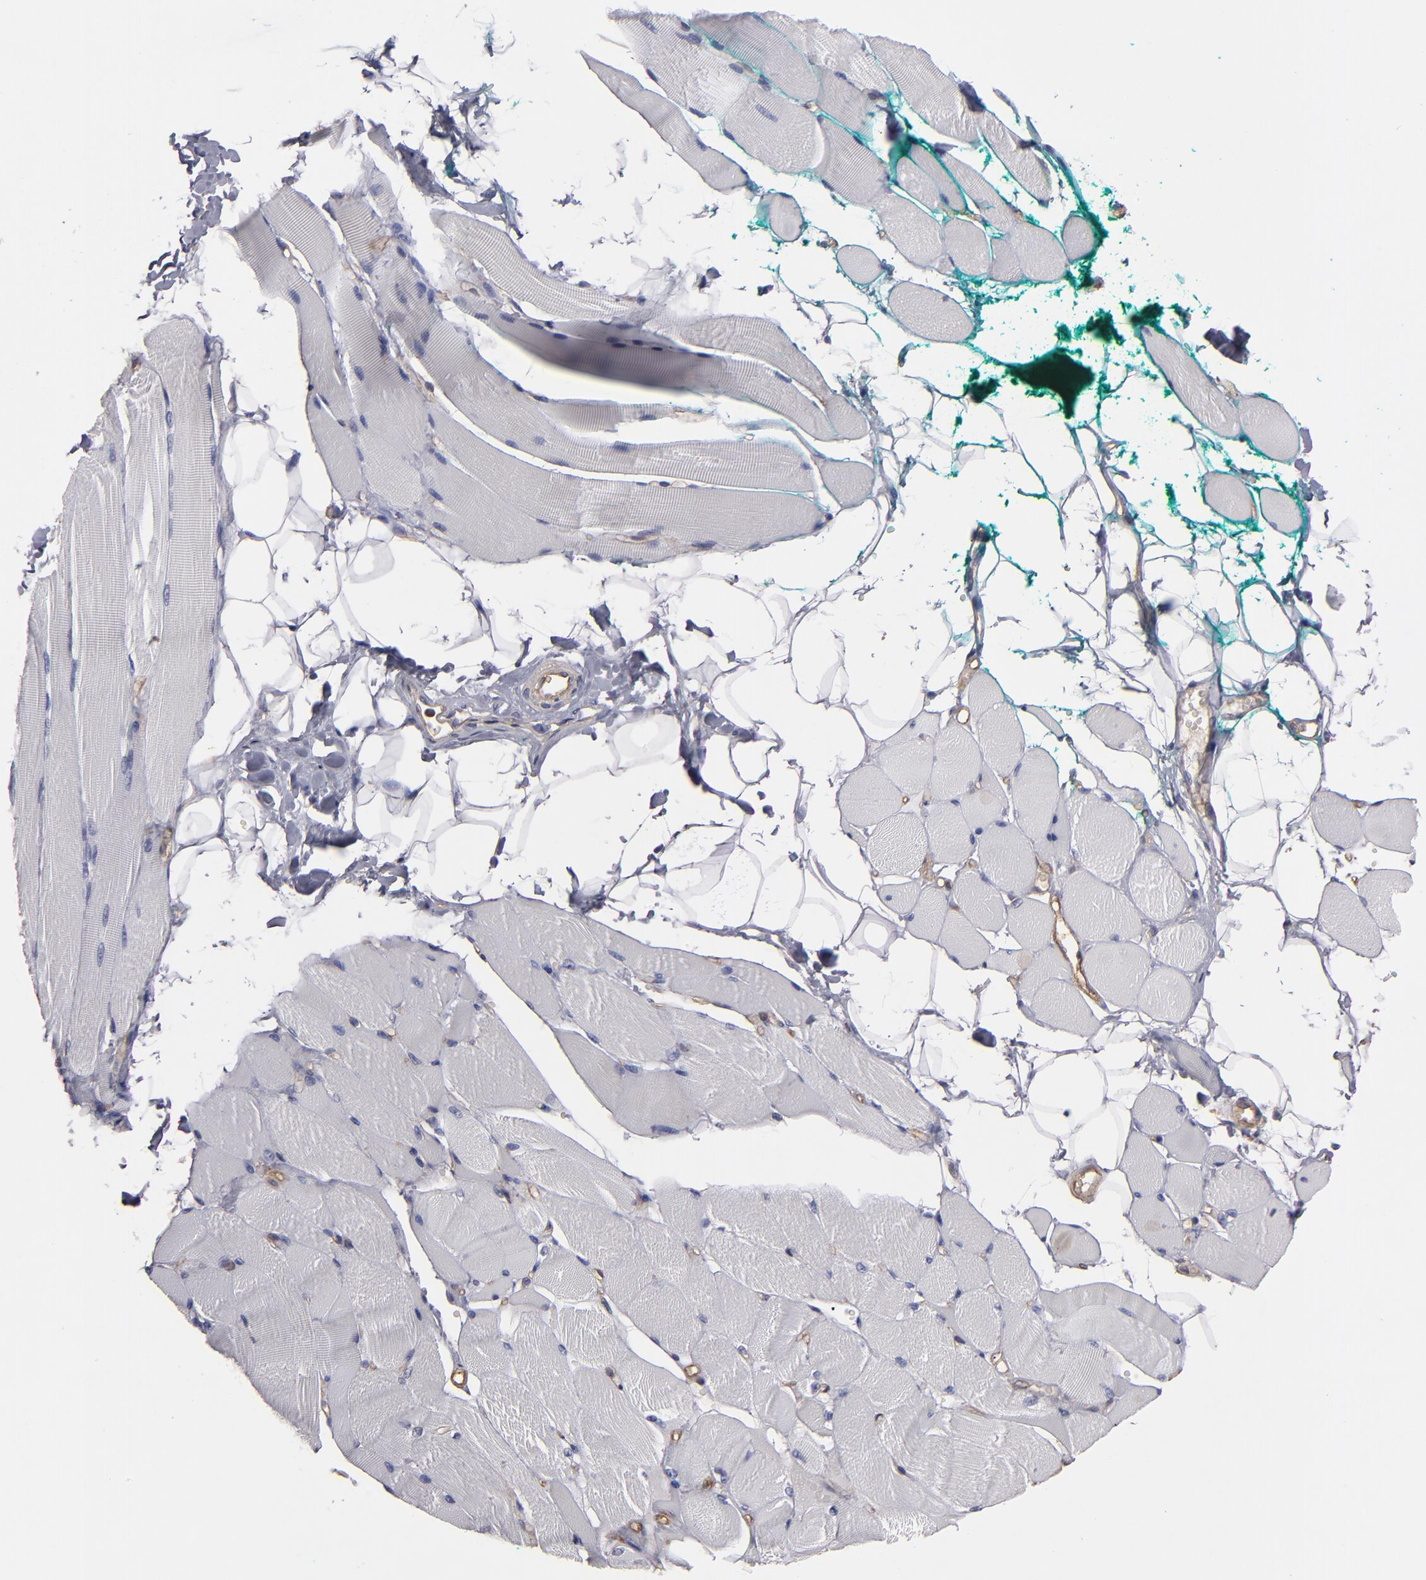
{"staining": {"intensity": "negative", "quantity": "none", "location": "none"}, "tissue": "skeletal muscle", "cell_type": "Myocytes", "image_type": "normal", "snomed": [{"axis": "morphology", "description": "Normal tissue, NOS"}, {"axis": "topography", "description": "Skeletal muscle"}, {"axis": "topography", "description": "Peripheral nerve tissue"}], "caption": "Immunohistochemical staining of unremarkable skeletal muscle exhibits no significant expression in myocytes.", "gene": "ESYT2", "patient": {"sex": "female", "age": 84}}